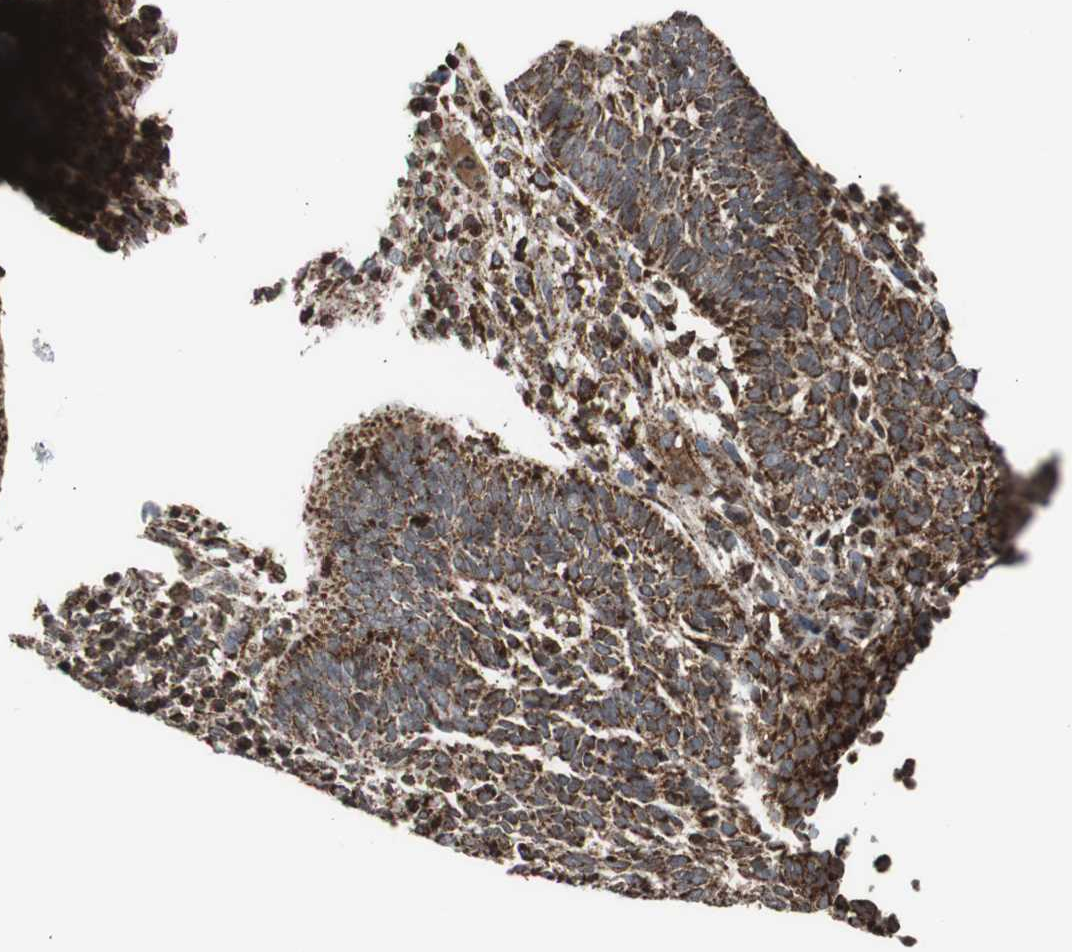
{"staining": {"intensity": "strong", "quantity": ">75%", "location": "cytoplasmic/membranous"}, "tissue": "skin cancer", "cell_type": "Tumor cells", "image_type": "cancer", "snomed": [{"axis": "morphology", "description": "Normal tissue, NOS"}, {"axis": "morphology", "description": "Basal cell carcinoma"}, {"axis": "topography", "description": "Skin"}], "caption": "This is a micrograph of immunohistochemistry staining of skin cancer, which shows strong expression in the cytoplasmic/membranous of tumor cells.", "gene": "HSPA9", "patient": {"sex": "male", "age": 87}}